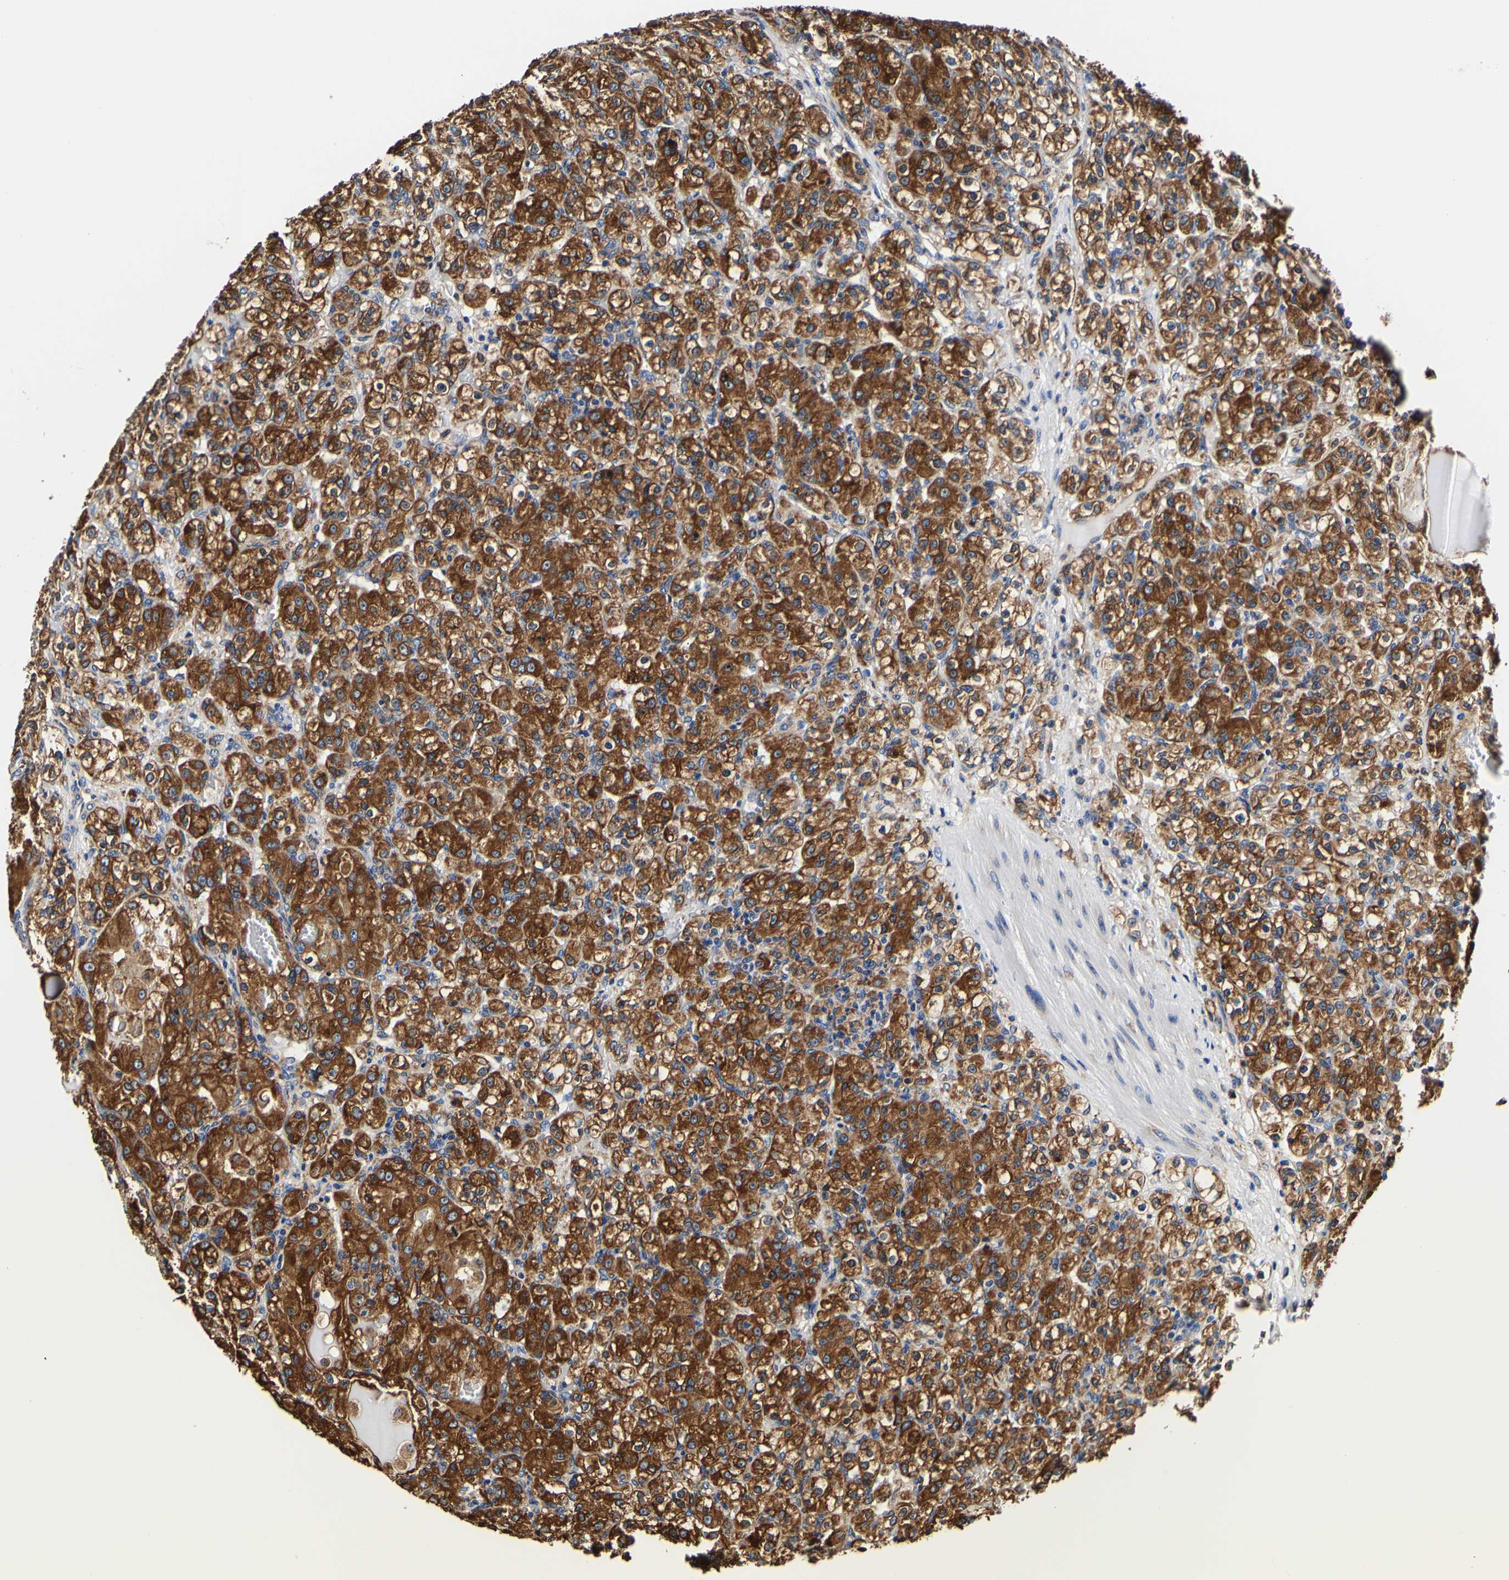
{"staining": {"intensity": "strong", "quantity": ">75%", "location": "cytoplasmic/membranous"}, "tissue": "renal cancer", "cell_type": "Tumor cells", "image_type": "cancer", "snomed": [{"axis": "morphology", "description": "Adenocarcinoma, NOS"}, {"axis": "topography", "description": "Kidney"}], "caption": "An image showing strong cytoplasmic/membranous positivity in about >75% of tumor cells in renal adenocarcinoma, as visualized by brown immunohistochemical staining.", "gene": "P4HB", "patient": {"sex": "male", "age": 61}}